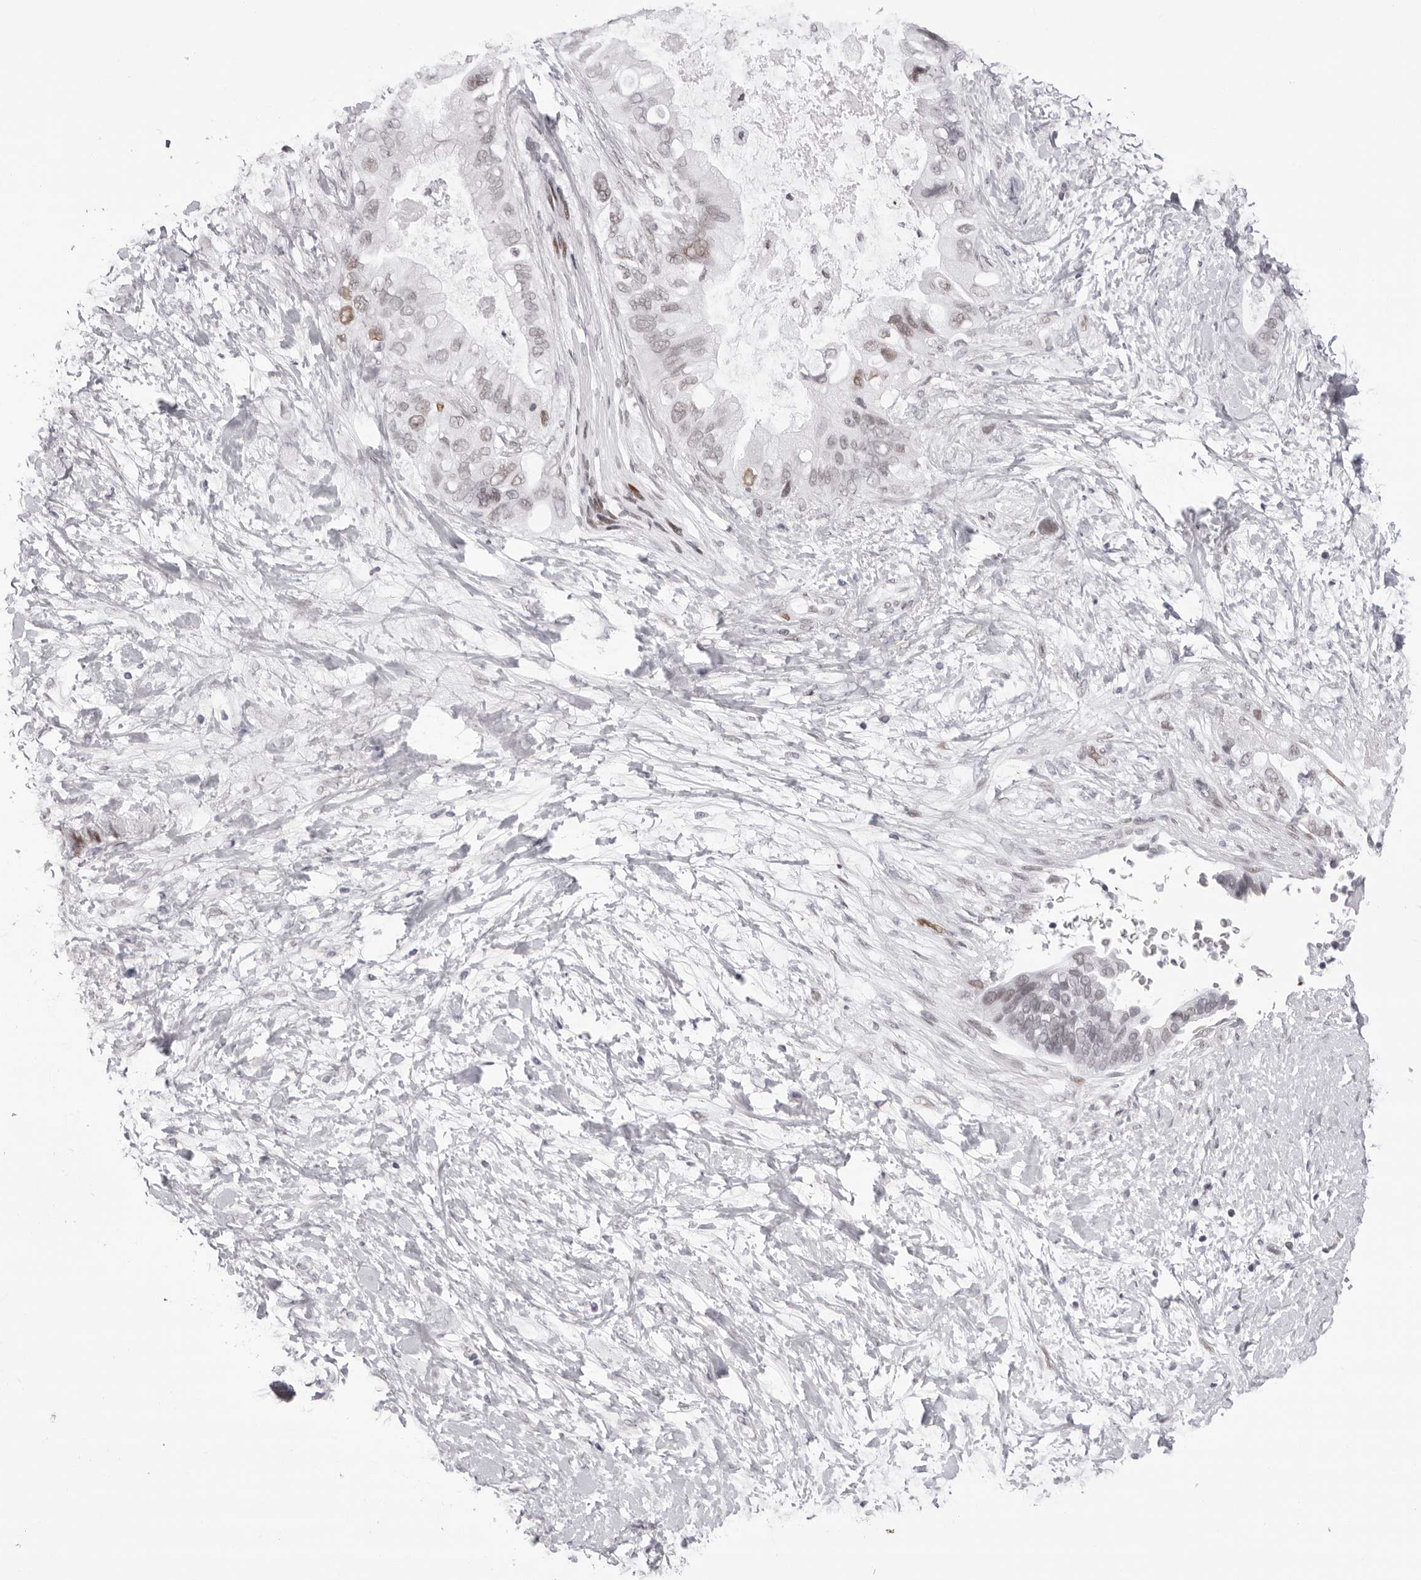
{"staining": {"intensity": "moderate", "quantity": "<25%", "location": "nuclear"}, "tissue": "pancreatic cancer", "cell_type": "Tumor cells", "image_type": "cancer", "snomed": [{"axis": "morphology", "description": "Adenocarcinoma, NOS"}, {"axis": "topography", "description": "Pancreas"}], "caption": "Immunohistochemical staining of human adenocarcinoma (pancreatic) demonstrates low levels of moderate nuclear protein staining in approximately <25% of tumor cells. The staining was performed using DAB to visualize the protein expression in brown, while the nuclei were stained in blue with hematoxylin (Magnification: 20x).", "gene": "MAFK", "patient": {"sex": "female", "age": 56}}